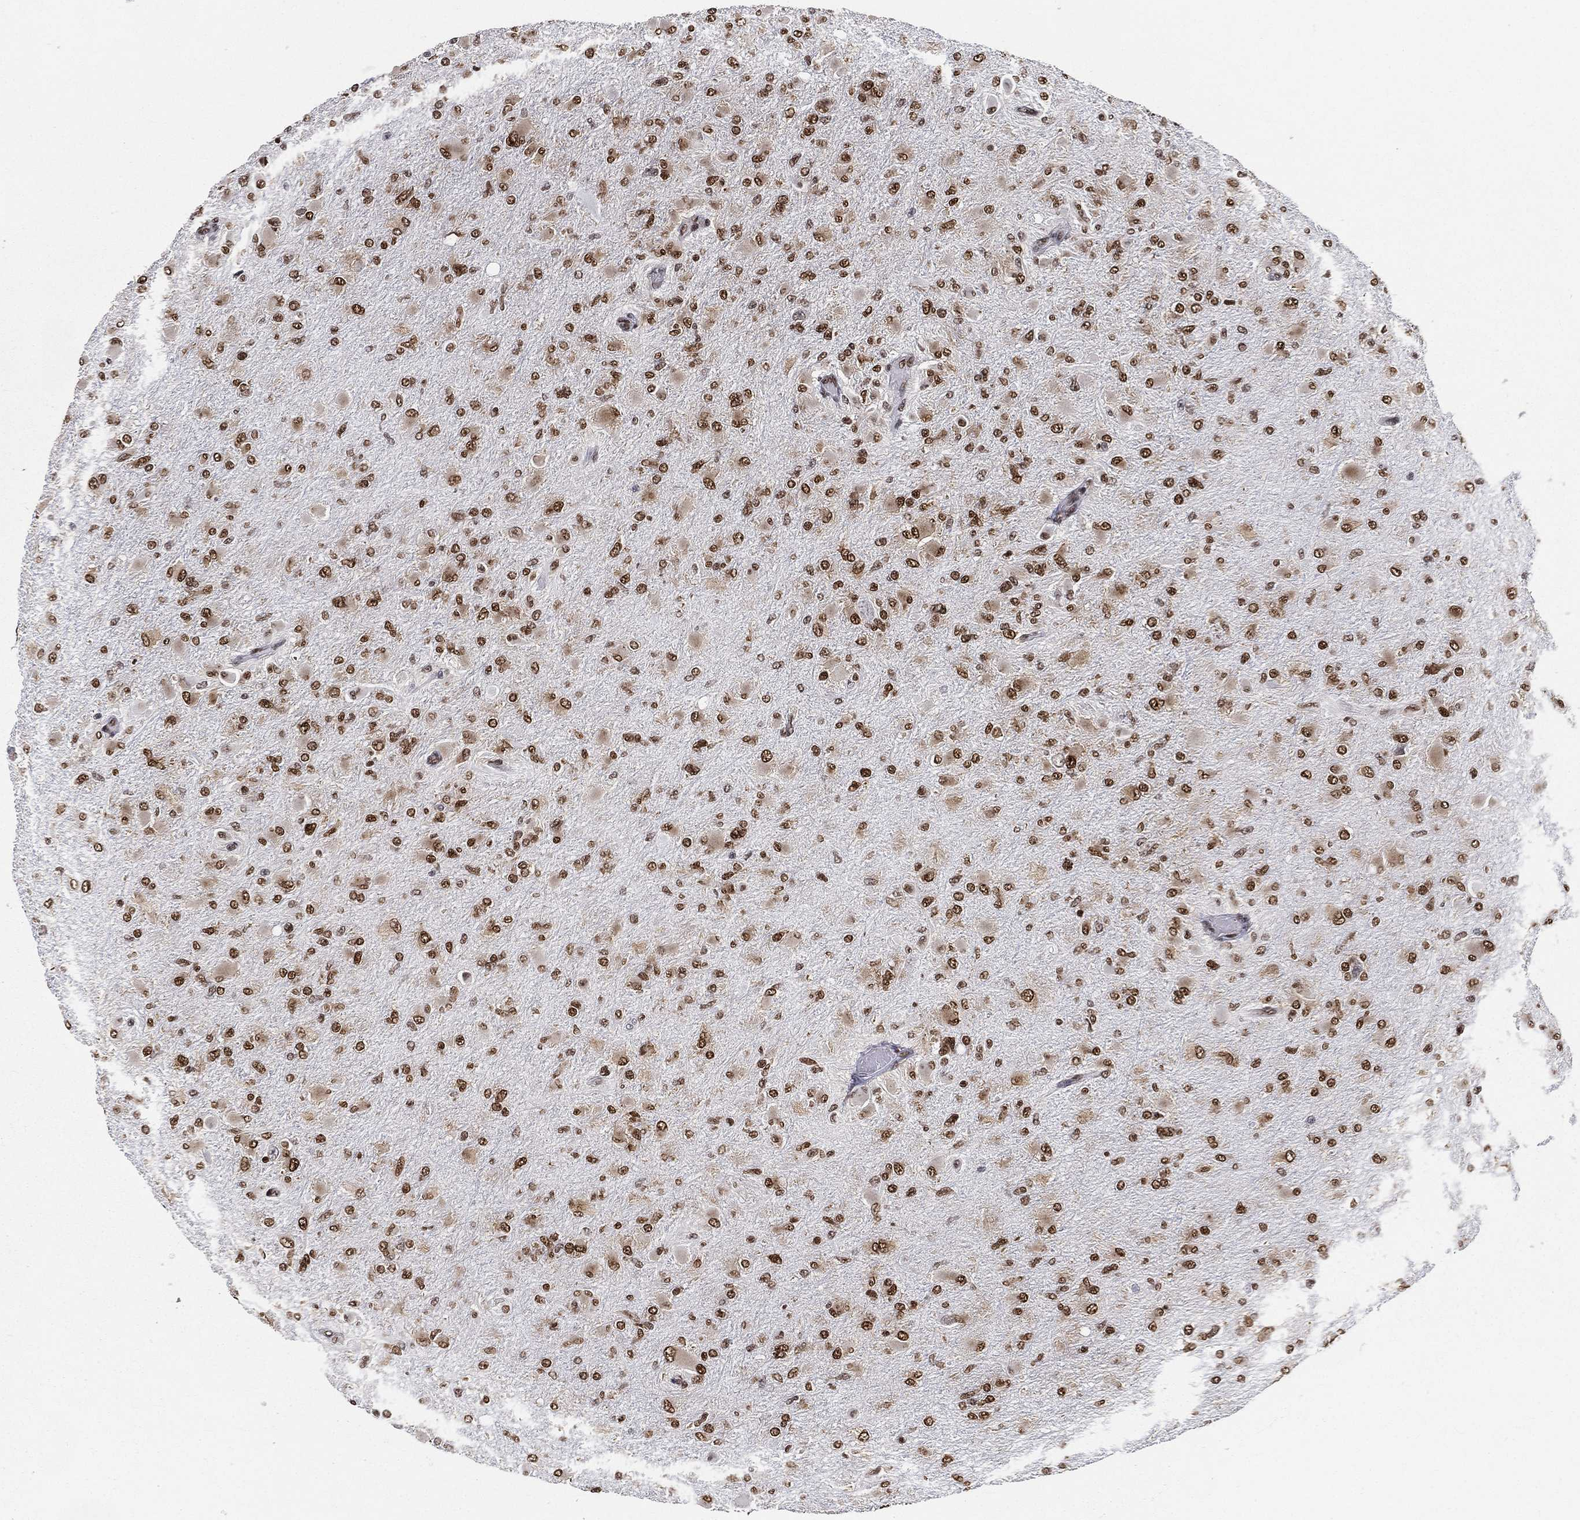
{"staining": {"intensity": "strong", "quantity": ">75%", "location": "nuclear"}, "tissue": "glioma", "cell_type": "Tumor cells", "image_type": "cancer", "snomed": [{"axis": "morphology", "description": "Glioma, malignant, High grade"}, {"axis": "topography", "description": "Cerebral cortex"}], "caption": "Protein expression by immunohistochemistry (IHC) displays strong nuclear positivity in about >75% of tumor cells in glioma.", "gene": "FUBP3", "patient": {"sex": "female", "age": 36}}